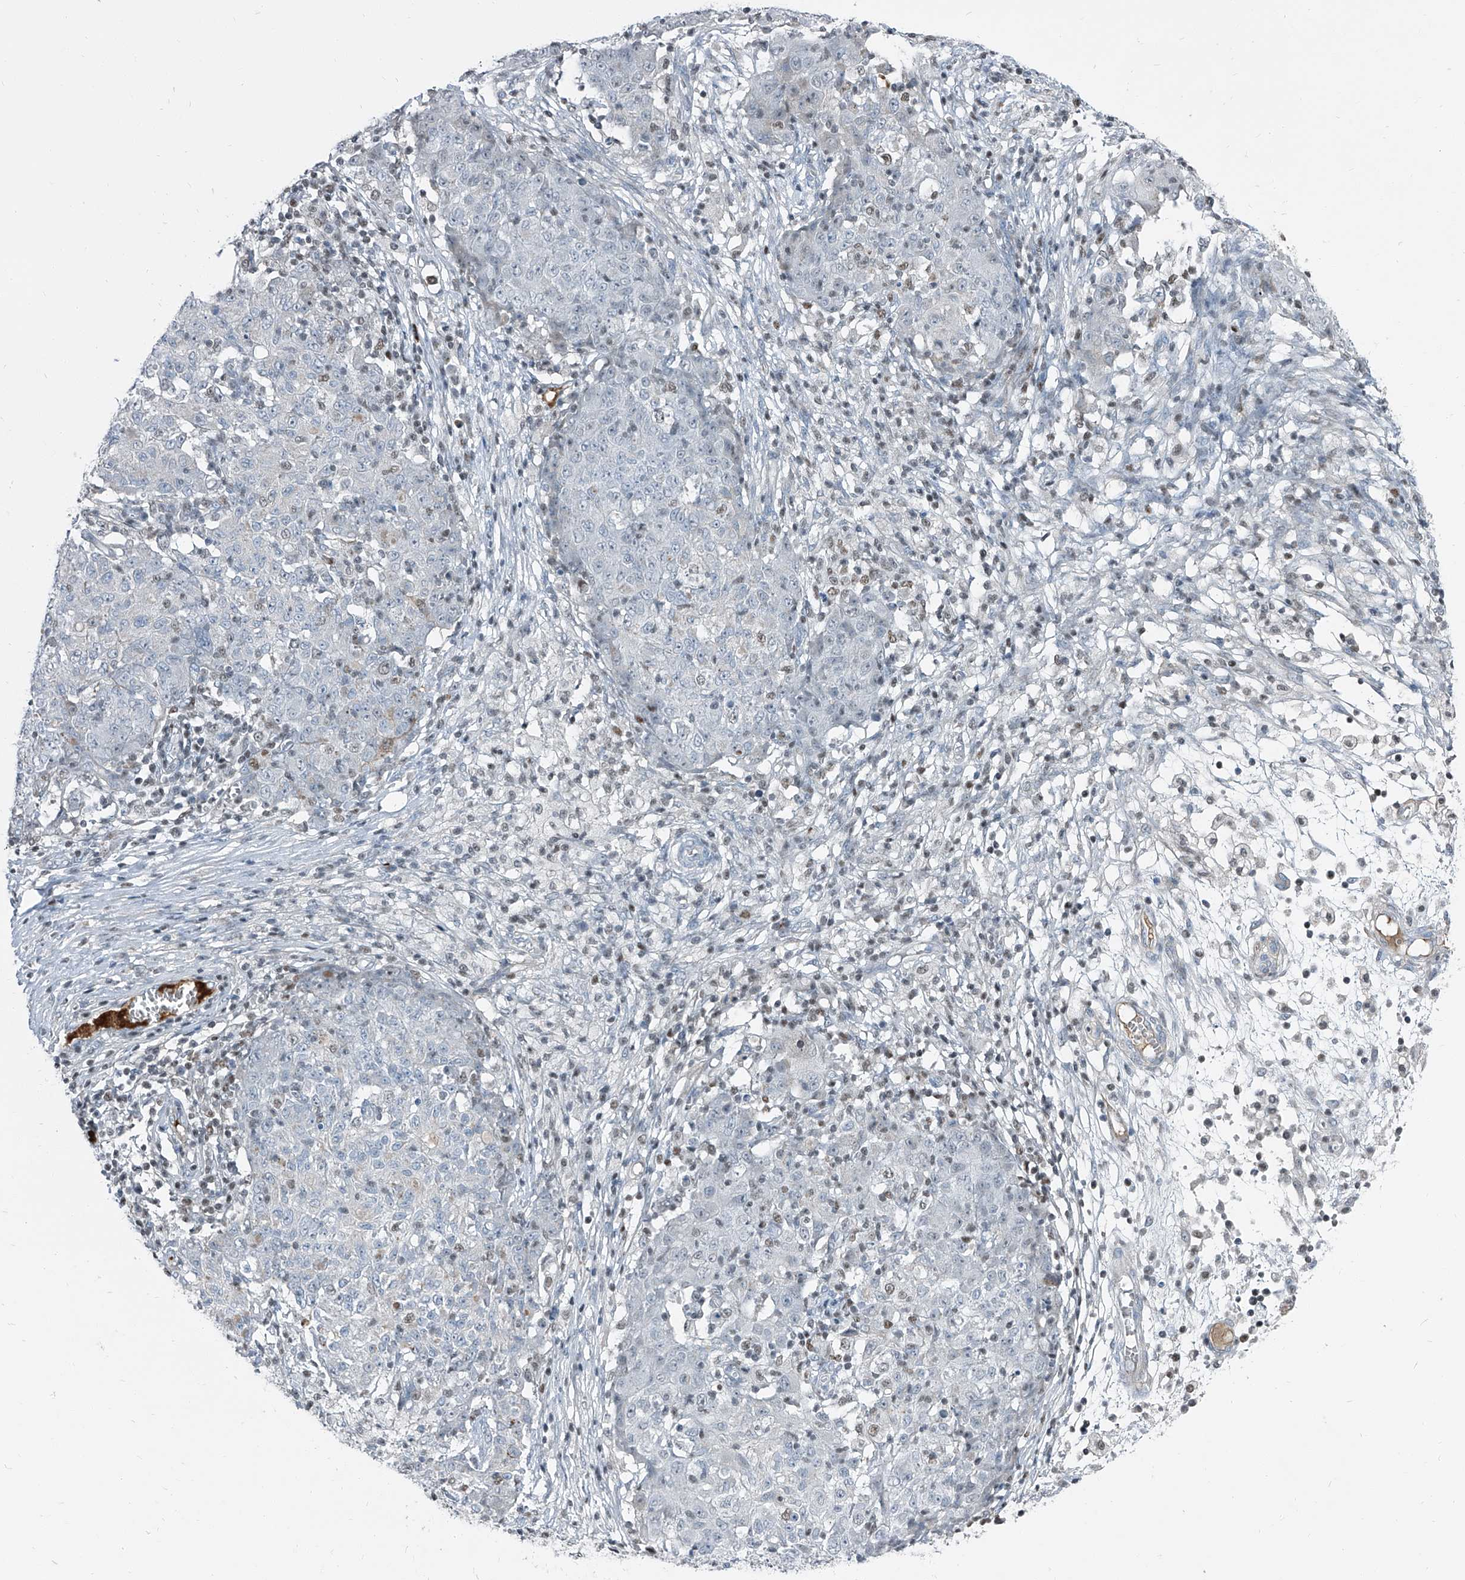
{"staining": {"intensity": "negative", "quantity": "none", "location": "none"}, "tissue": "ovarian cancer", "cell_type": "Tumor cells", "image_type": "cancer", "snomed": [{"axis": "morphology", "description": "Carcinoma, endometroid"}, {"axis": "topography", "description": "Ovary"}], "caption": "High magnification brightfield microscopy of endometroid carcinoma (ovarian) stained with DAB (3,3'-diaminobenzidine) (brown) and counterstained with hematoxylin (blue): tumor cells show no significant expression.", "gene": "HOXA3", "patient": {"sex": "female", "age": 42}}